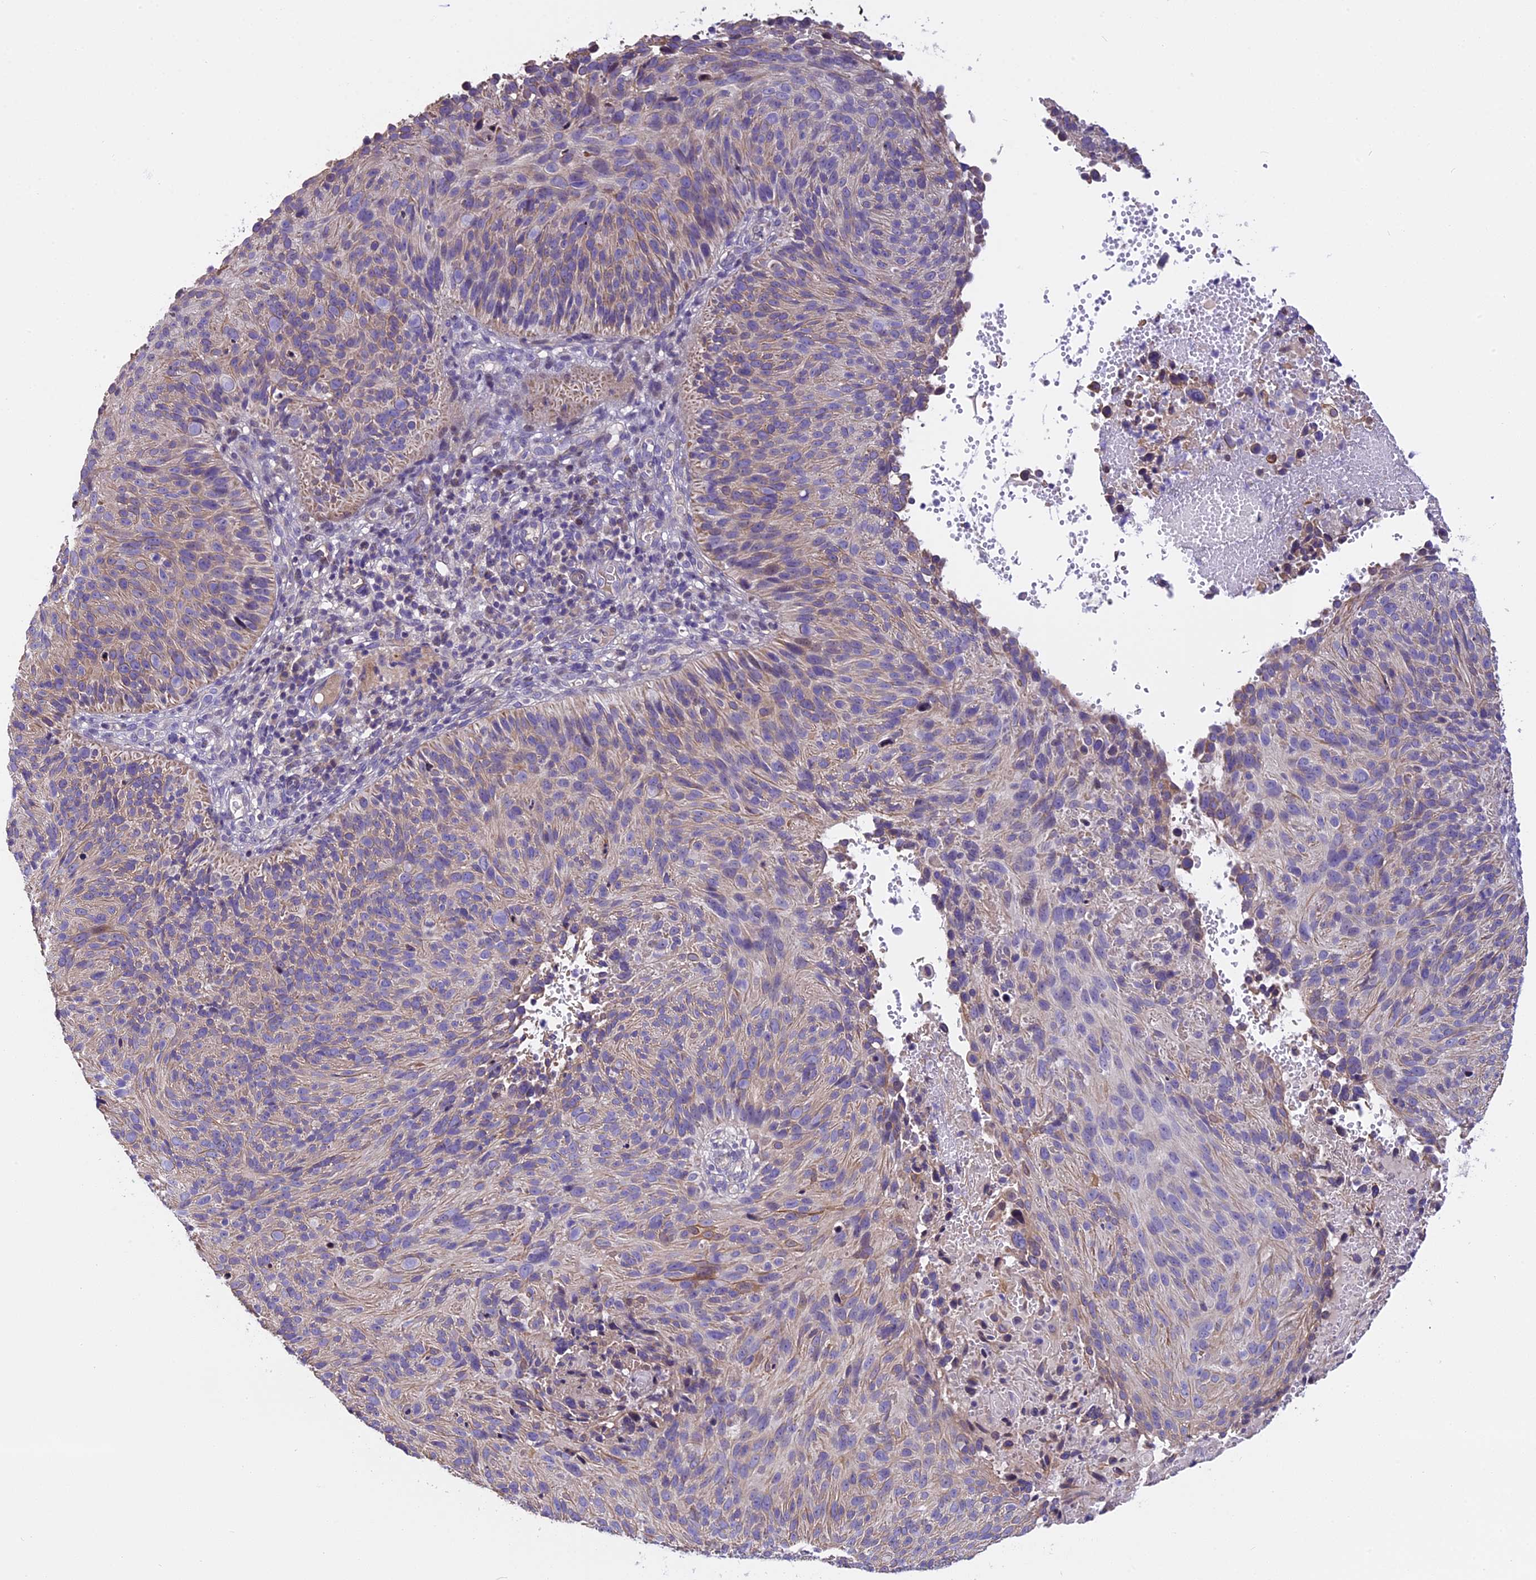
{"staining": {"intensity": "moderate", "quantity": "<25%", "location": "cytoplasmic/membranous"}, "tissue": "cervical cancer", "cell_type": "Tumor cells", "image_type": "cancer", "snomed": [{"axis": "morphology", "description": "Squamous cell carcinoma, NOS"}, {"axis": "topography", "description": "Cervix"}], "caption": "The immunohistochemical stain shows moderate cytoplasmic/membranous expression in tumor cells of cervical cancer tissue.", "gene": "FAM98C", "patient": {"sex": "female", "age": 74}}